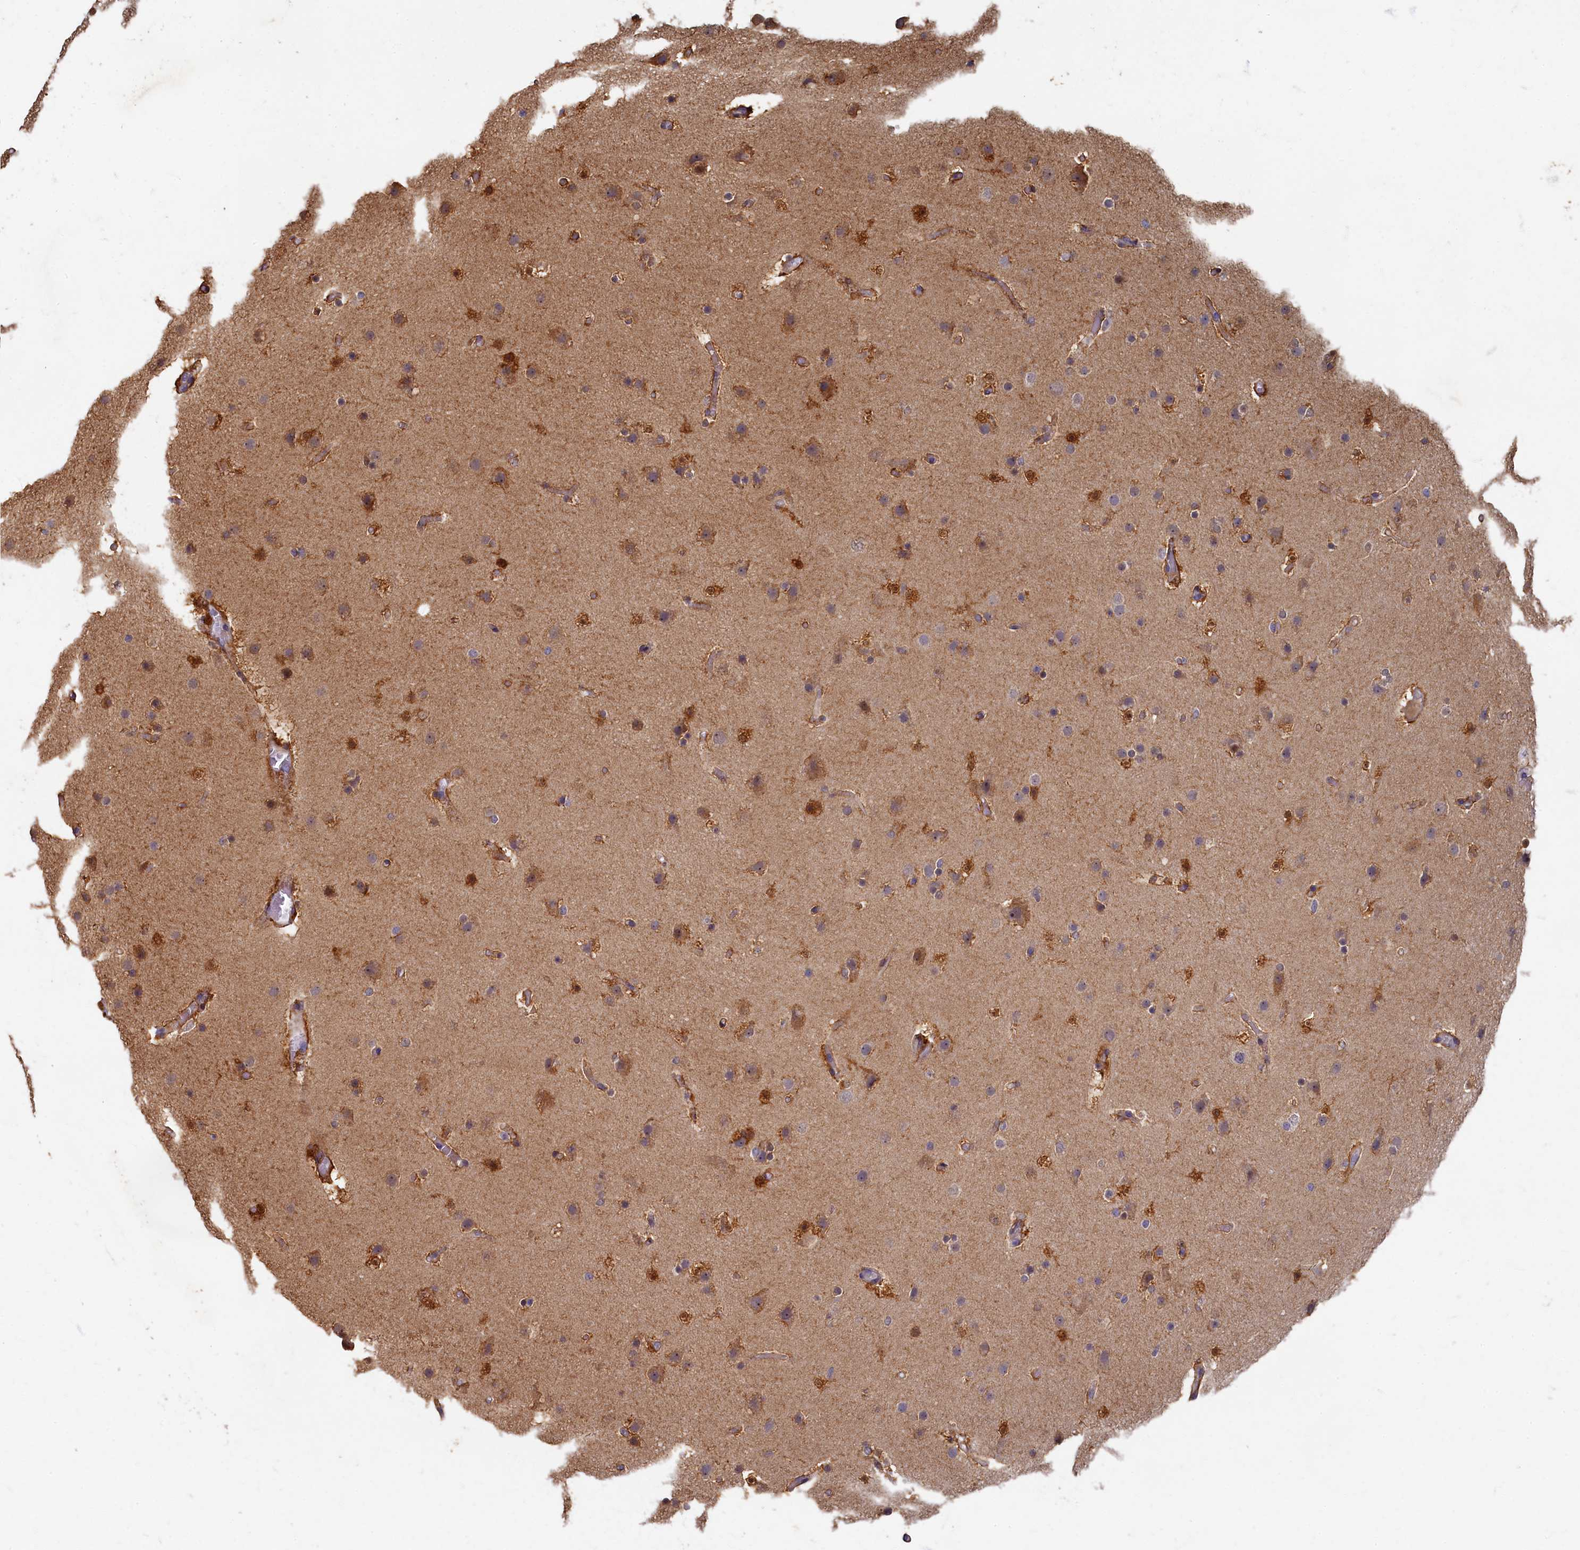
{"staining": {"intensity": "moderate", "quantity": "25%-75%", "location": "cytoplasmic/membranous"}, "tissue": "glioma", "cell_type": "Tumor cells", "image_type": "cancer", "snomed": [{"axis": "morphology", "description": "Glioma, malignant, High grade"}, {"axis": "topography", "description": "Cerebral cortex"}], "caption": "Moderate cytoplasmic/membranous expression is present in about 25%-75% of tumor cells in malignant glioma (high-grade).", "gene": "HUNK", "patient": {"sex": "female", "age": 36}}